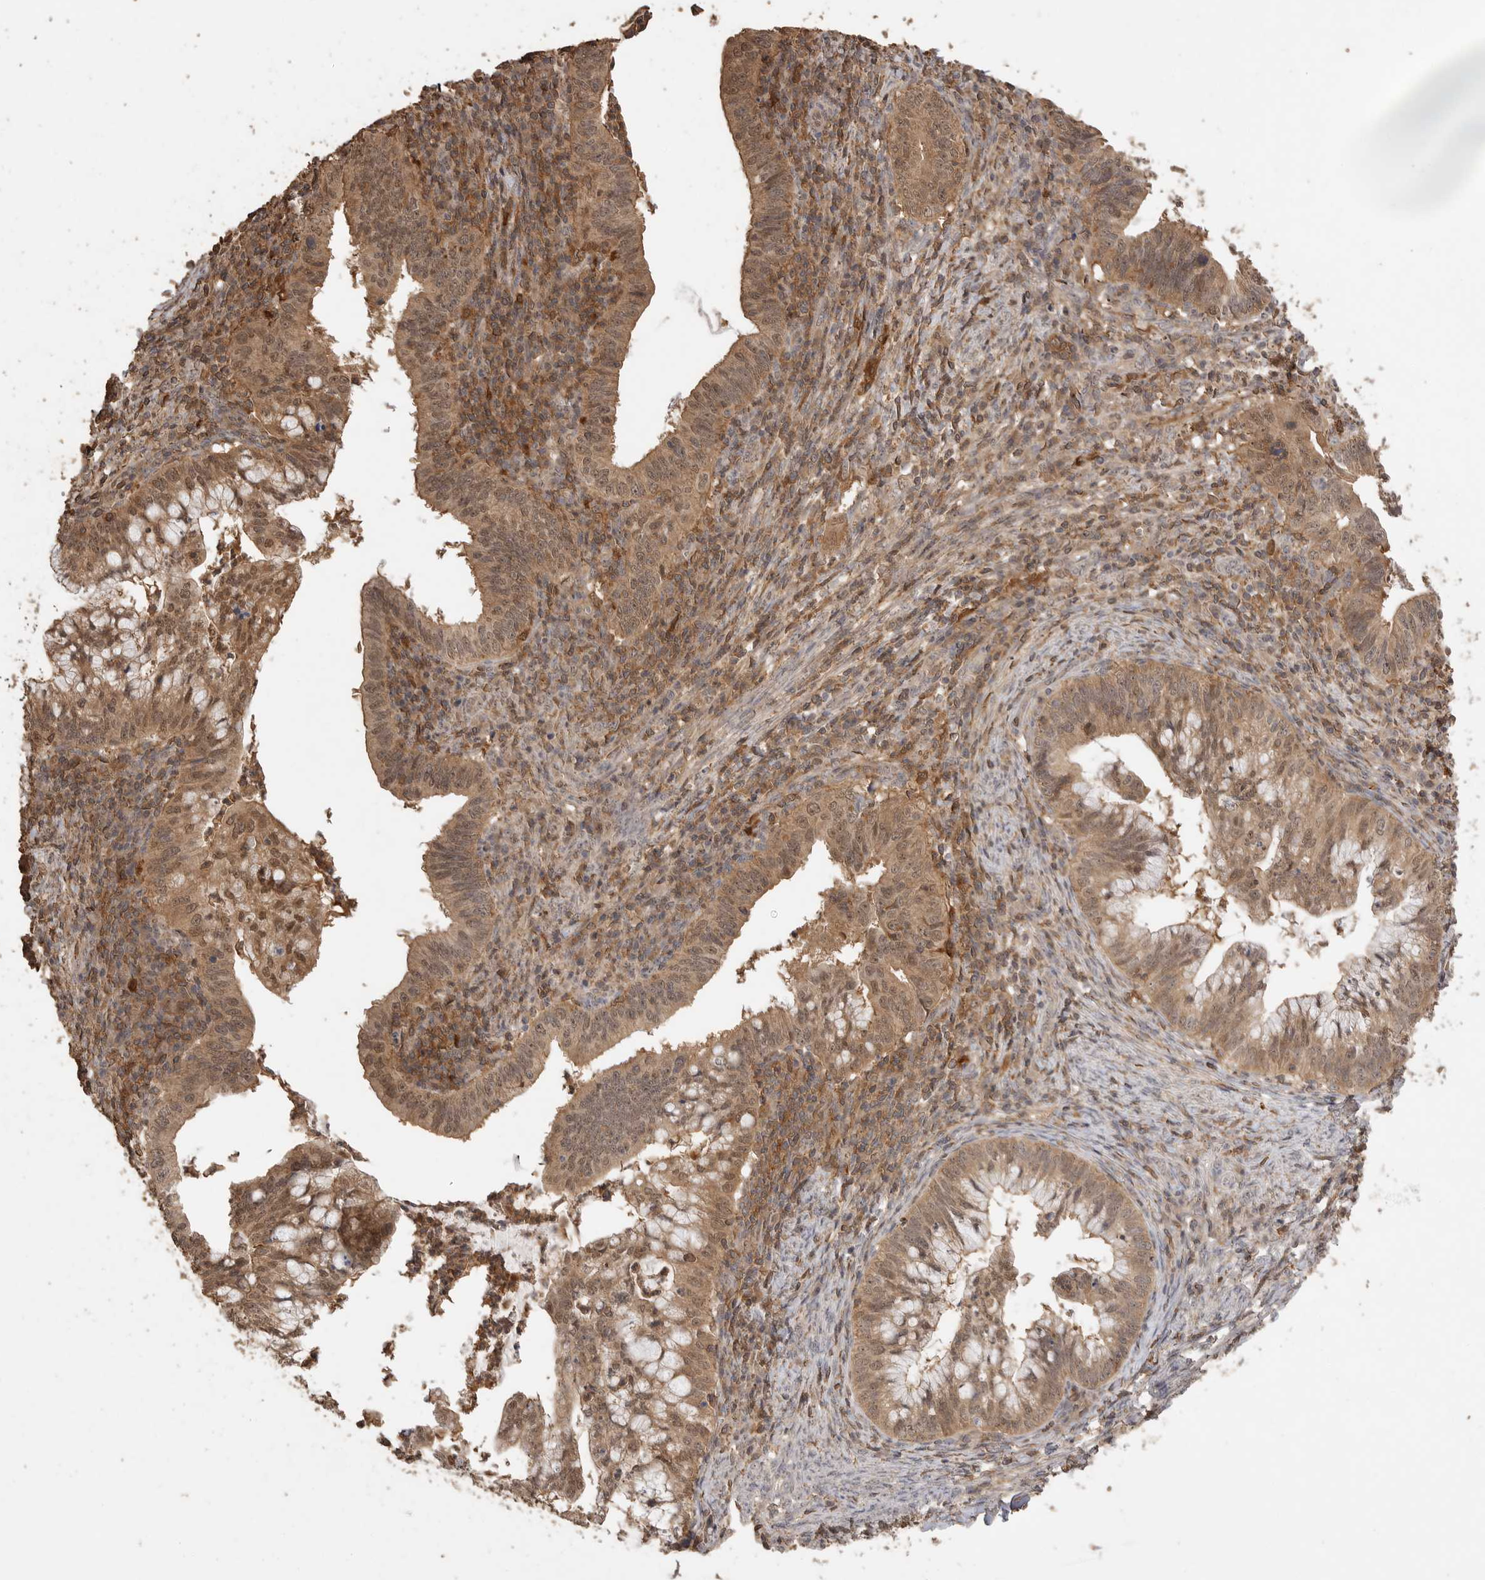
{"staining": {"intensity": "moderate", "quantity": ">75%", "location": "cytoplasmic/membranous,nuclear"}, "tissue": "cervical cancer", "cell_type": "Tumor cells", "image_type": "cancer", "snomed": [{"axis": "morphology", "description": "Adenocarcinoma, NOS"}, {"axis": "topography", "description": "Cervix"}], "caption": "Cervical cancer stained with immunohistochemistry (IHC) exhibits moderate cytoplasmic/membranous and nuclear positivity in approximately >75% of tumor cells.", "gene": "MAP2K1", "patient": {"sex": "female", "age": 36}}